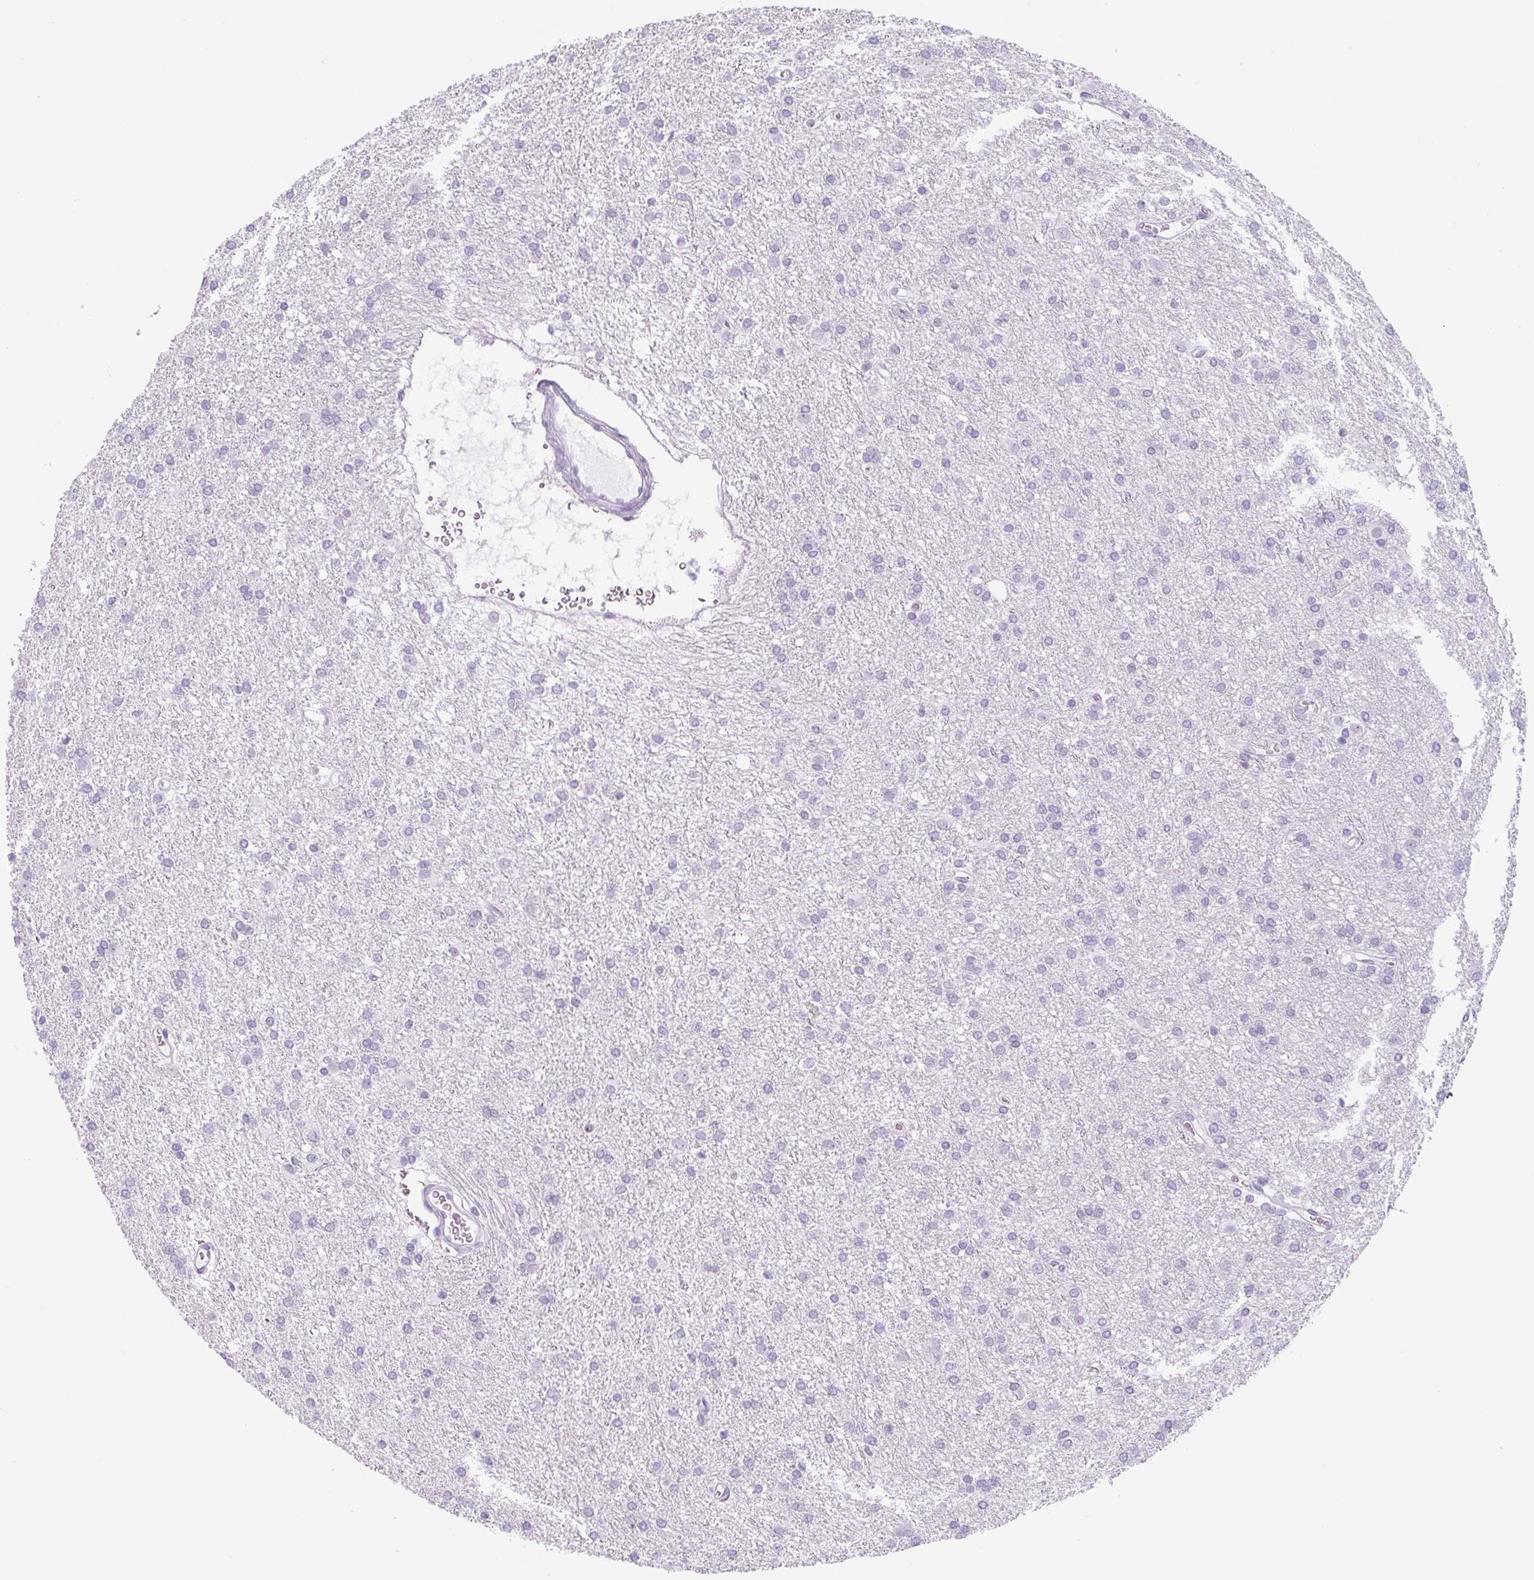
{"staining": {"intensity": "negative", "quantity": "none", "location": "none"}, "tissue": "glioma", "cell_type": "Tumor cells", "image_type": "cancer", "snomed": [{"axis": "morphology", "description": "Glioma, malignant, High grade"}, {"axis": "topography", "description": "Brain"}], "caption": "IHC of glioma reveals no positivity in tumor cells. (Stains: DAB IHC with hematoxylin counter stain, Microscopy: brightfield microscopy at high magnification).", "gene": "TNFRSF8", "patient": {"sex": "female", "age": 50}}